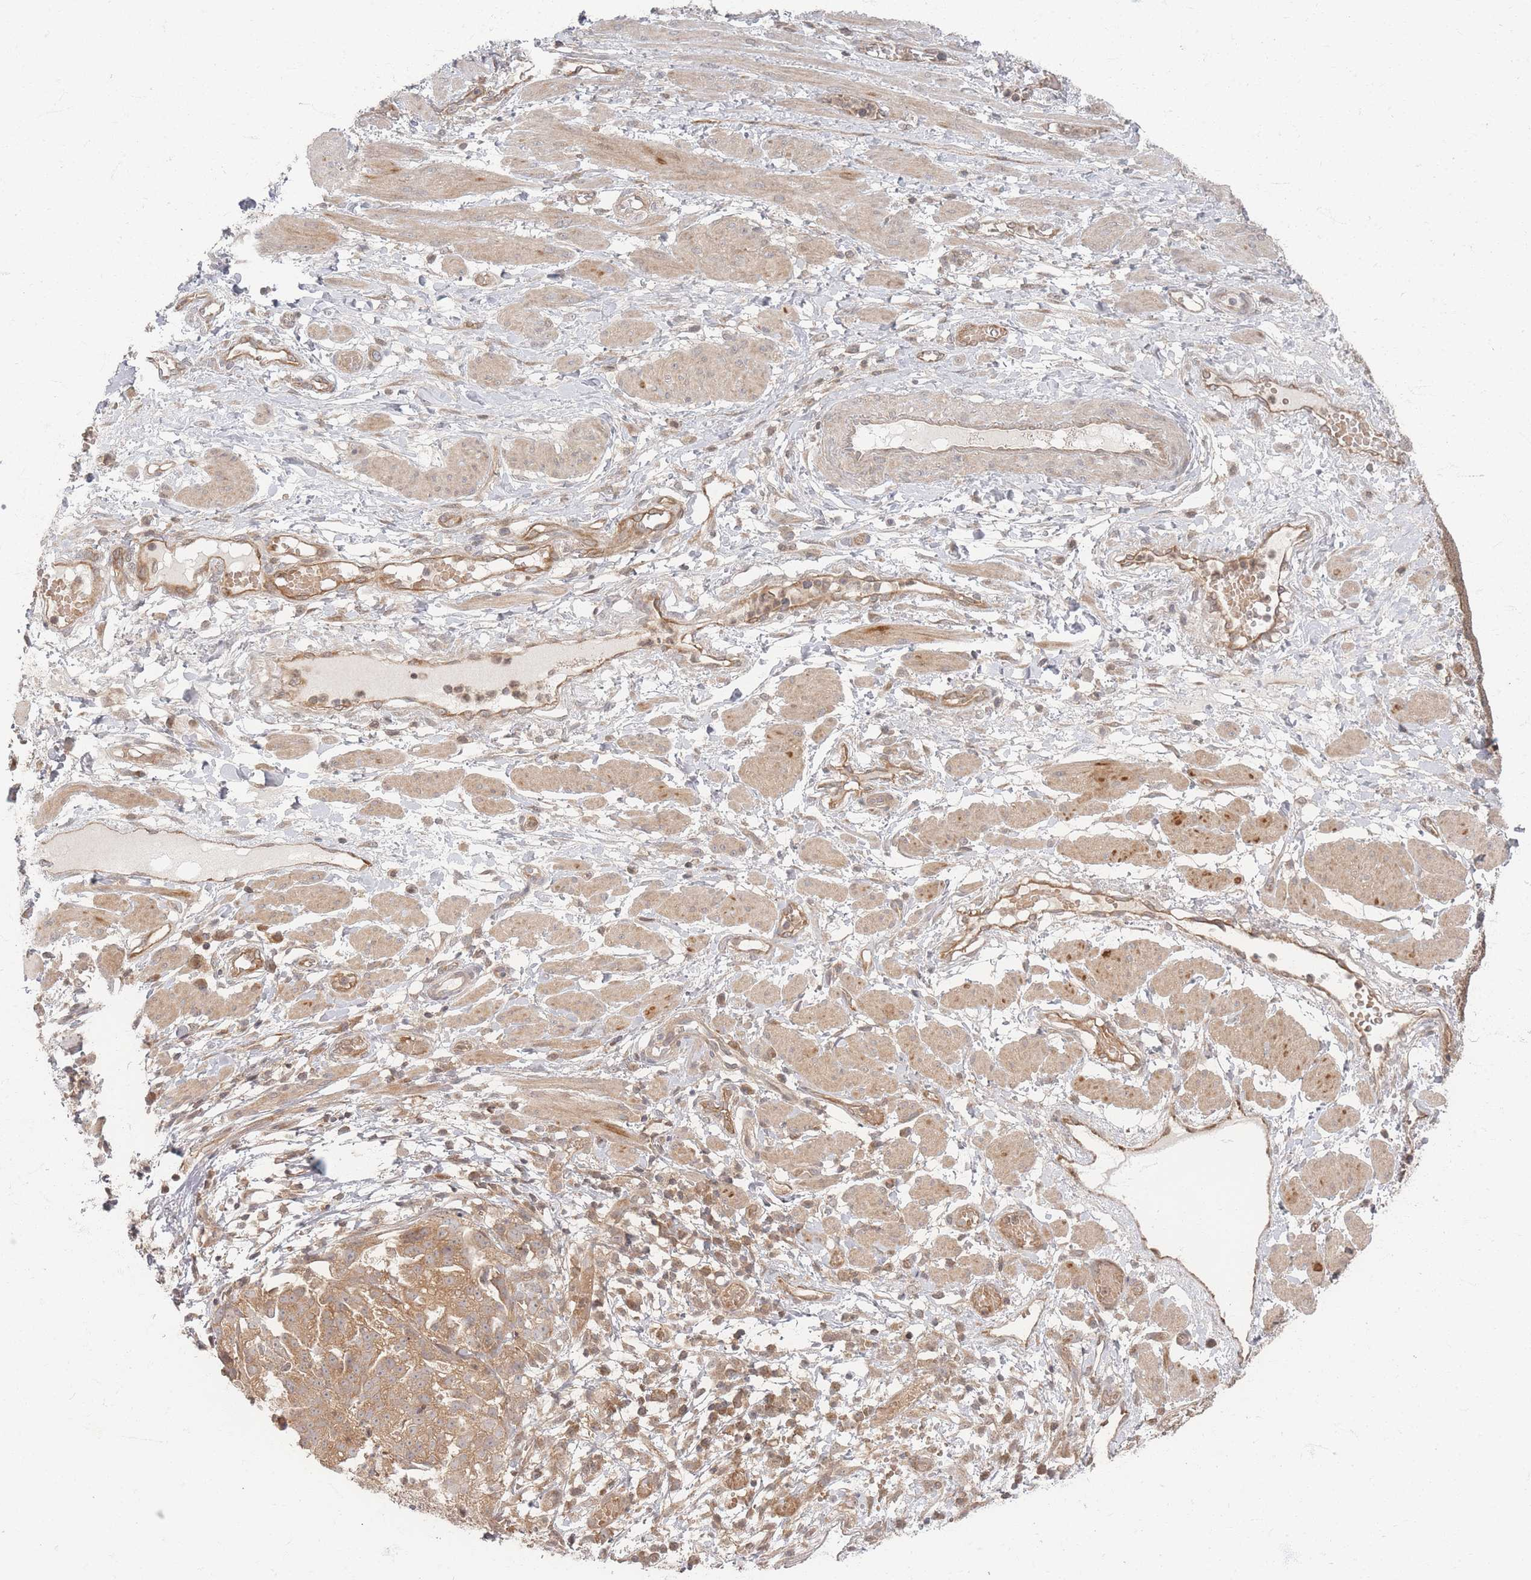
{"staining": {"intensity": "moderate", "quantity": ">75%", "location": "cytoplasmic/membranous"}, "tissue": "ovarian cancer", "cell_type": "Tumor cells", "image_type": "cancer", "snomed": [{"axis": "morphology", "description": "Cystadenocarcinoma, serous, NOS"}, {"axis": "topography", "description": "Ovary"}], "caption": "Immunohistochemical staining of ovarian serous cystadenocarcinoma displays medium levels of moderate cytoplasmic/membranous protein positivity in about >75% of tumor cells. Using DAB (brown) and hematoxylin (blue) stains, captured at high magnification using brightfield microscopy.", "gene": "PSMD9", "patient": {"sex": "female", "age": 58}}